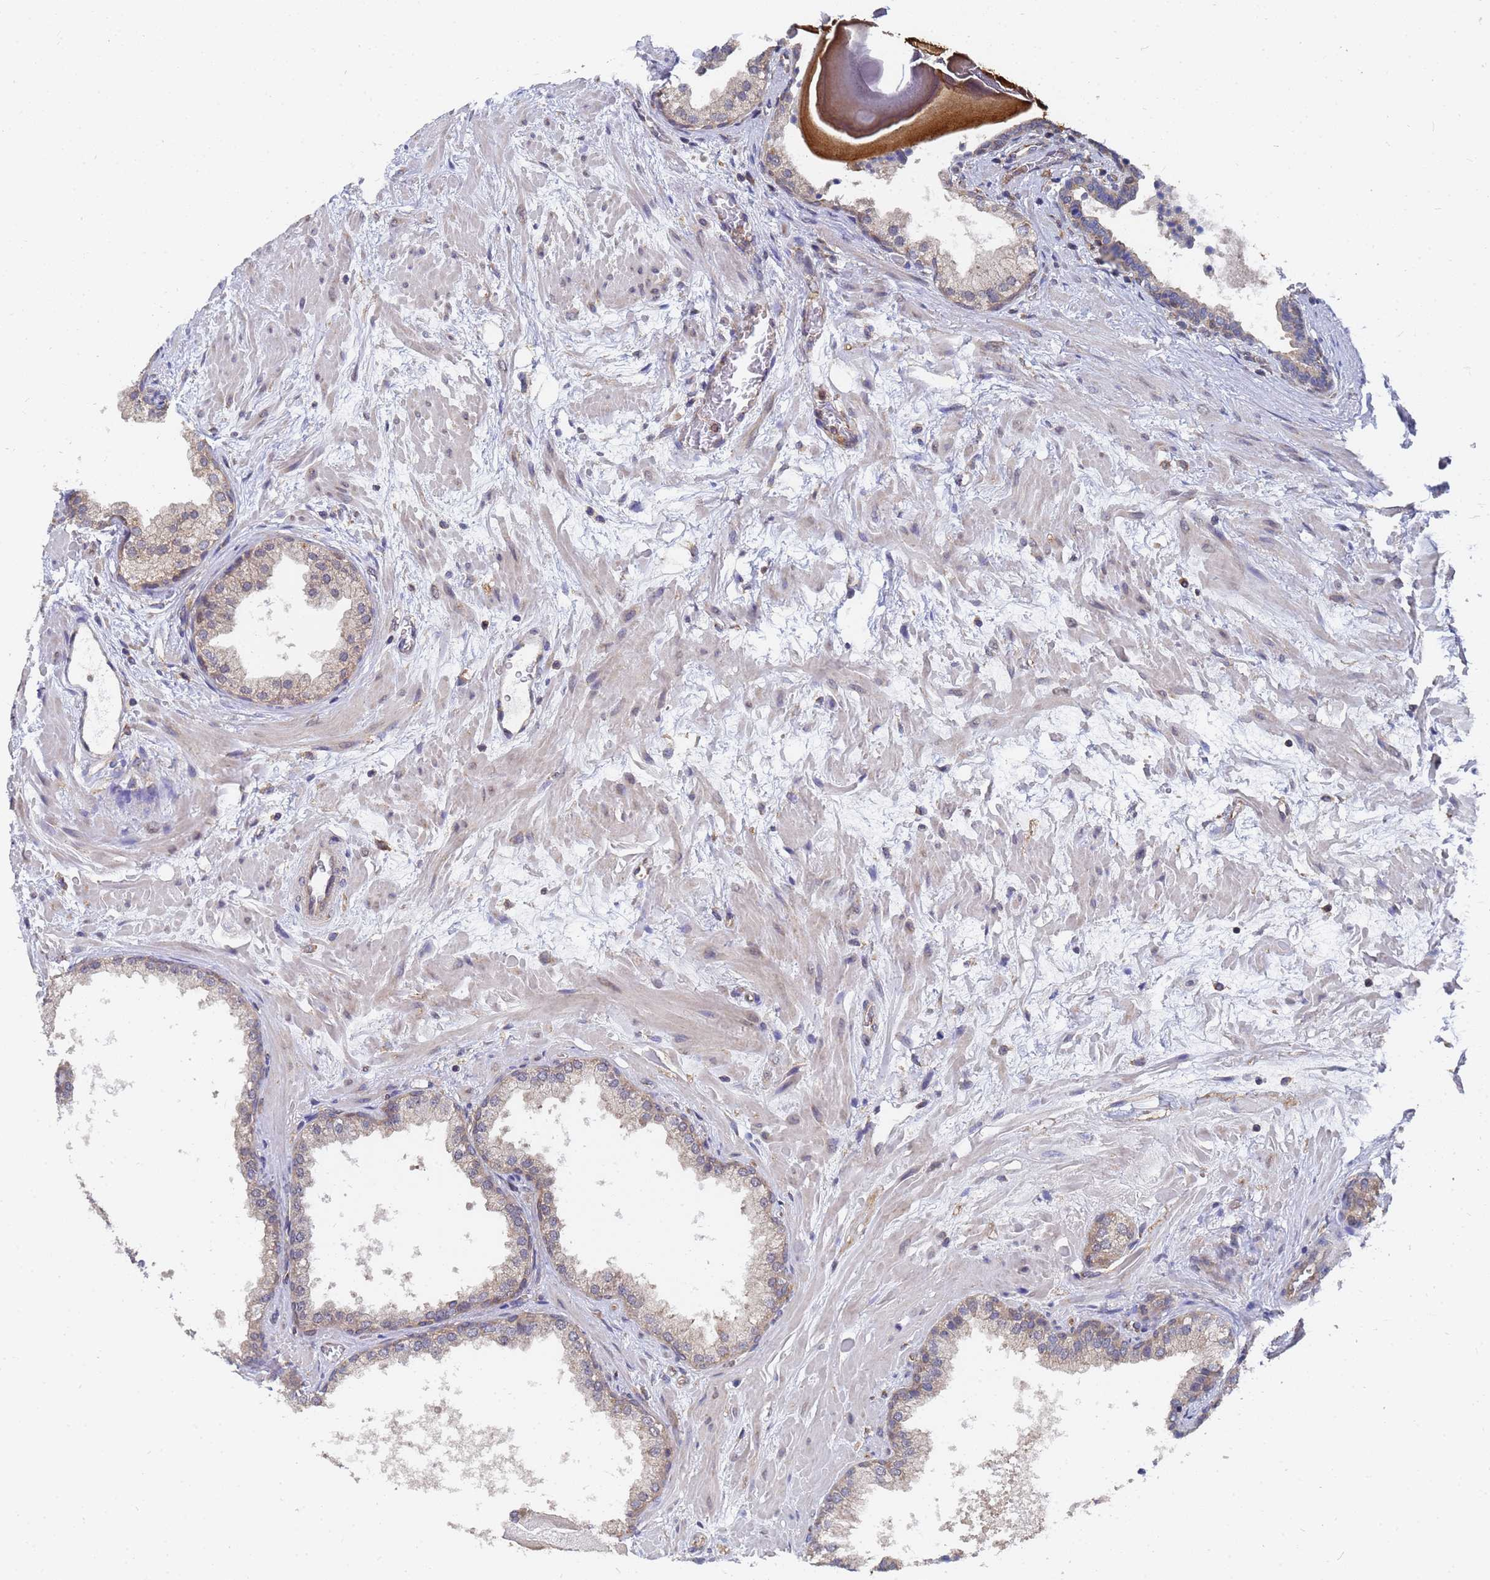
{"staining": {"intensity": "weak", "quantity": "<25%", "location": "cytoplasmic/membranous"}, "tissue": "prostate", "cell_type": "Glandular cells", "image_type": "normal", "snomed": [{"axis": "morphology", "description": "Normal tissue, NOS"}, {"axis": "topography", "description": "Prostate"}], "caption": "Immunohistochemistry of benign human prostate displays no expression in glandular cells.", "gene": "ALS2CL", "patient": {"sex": "male", "age": 48}}